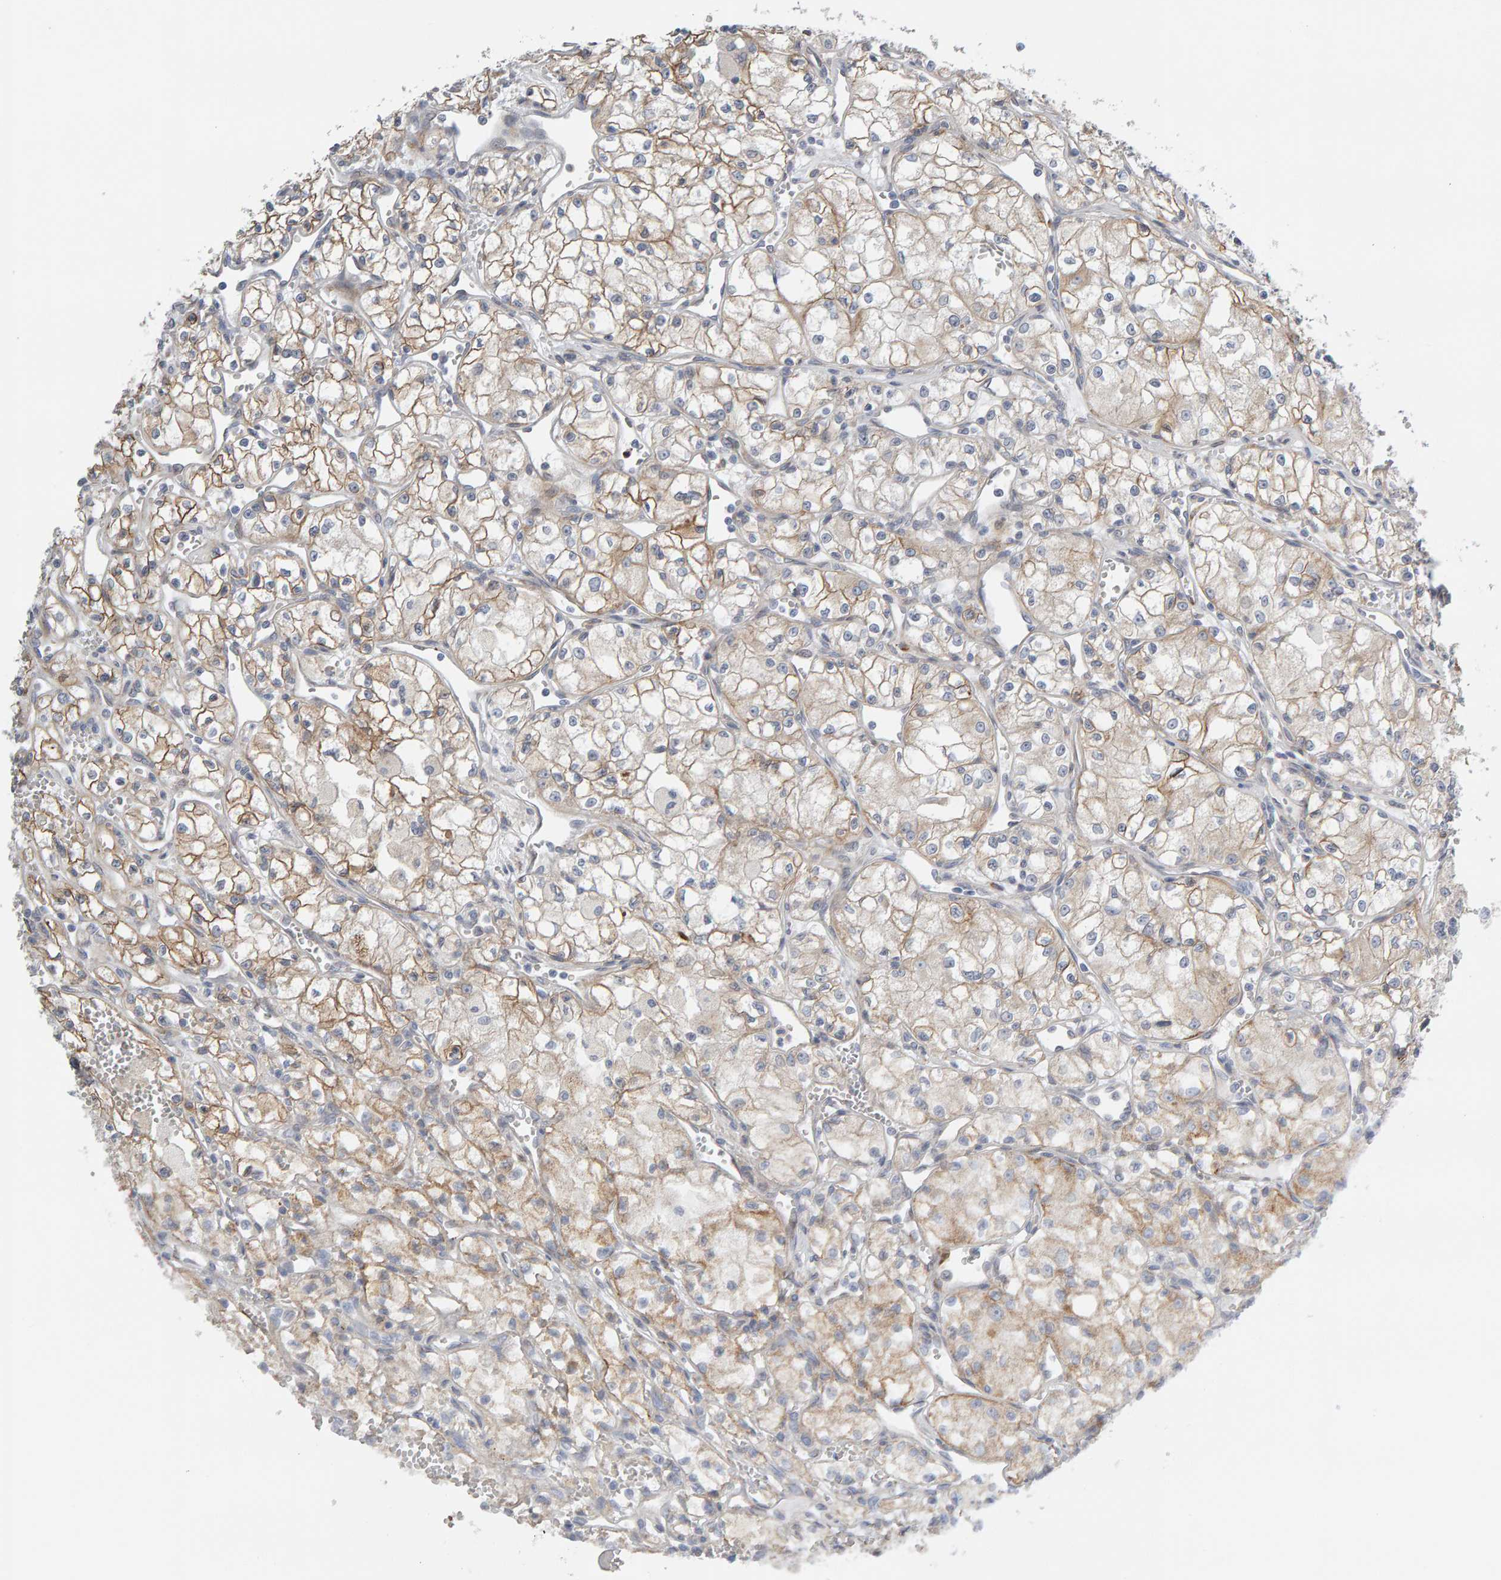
{"staining": {"intensity": "weak", "quantity": ">75%", "location": "cytoplasmic/membranous"}, "tissue": "renal cancer", "cell_type": "Tumor cells", "image_type": "cancer", "snomed": [{"axis": "morphology", "description": "Adenocarcinoma, NOS"}, {"axis": "topography", "description": "Kidney"}], "caption": "Protein expression analysis of renal cancer (adenocarcinoma) reveals weak cytoplasmic/membranous positivity in approximately >75% of tumor cells.", "gene": "ENGASE", "patient": {"sex": "male", "age": 59}}